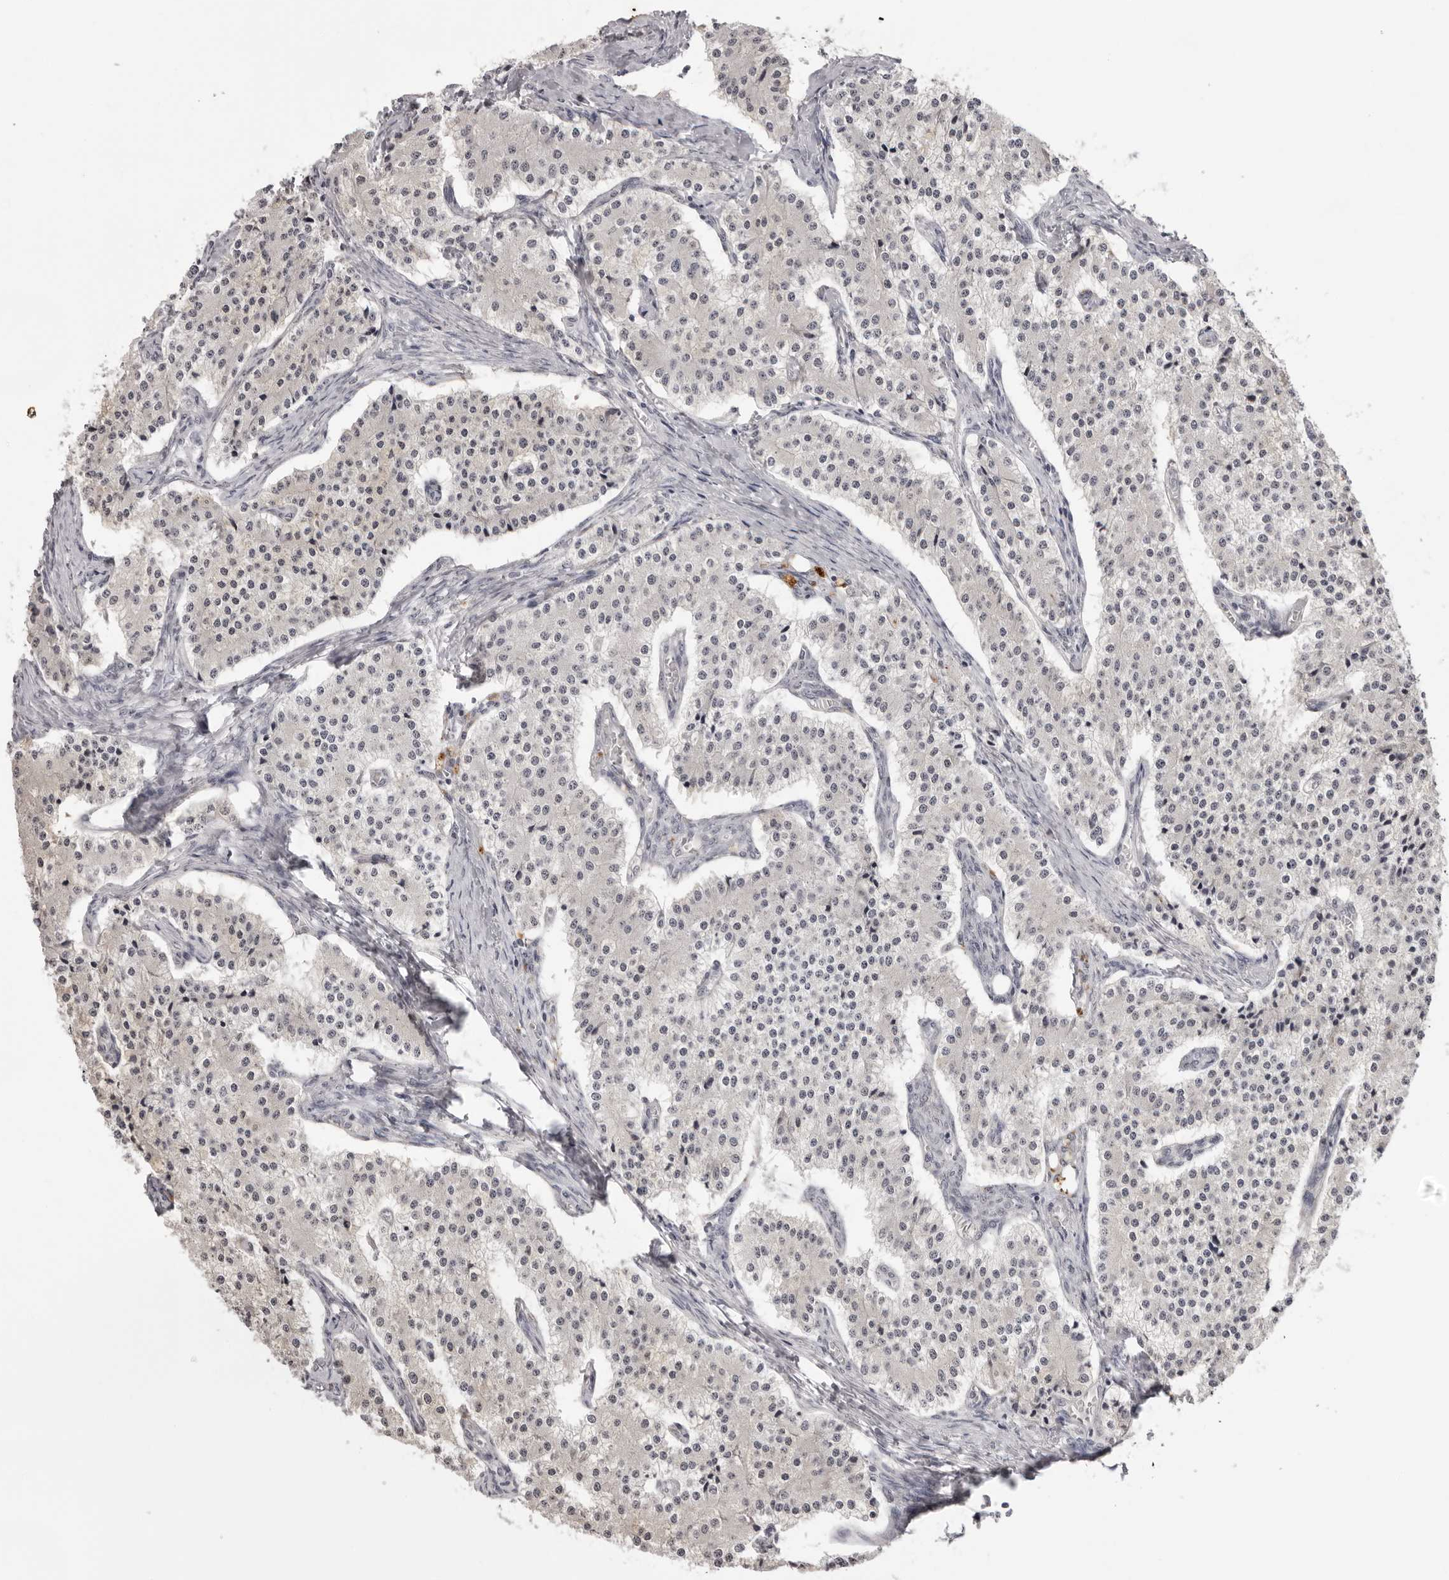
{"staining": {"intensity": "negative", "quantity": "none", "location": "none"}, "tissue": "carcinoid", "cell_type": "Tumor cells", "image_type": "cancer", "snomed": [{"axis": "morphology", "description": "Carcinoid, malignant, NOS"}, {"axis": "topography", "description": "Colon"}], "caption": "This is a micrograph of IHC staining of carcinoid, which shows no positivity in tumor cells.", "gene": "NTM", "patient": {"sex": "female", "age": 52}}